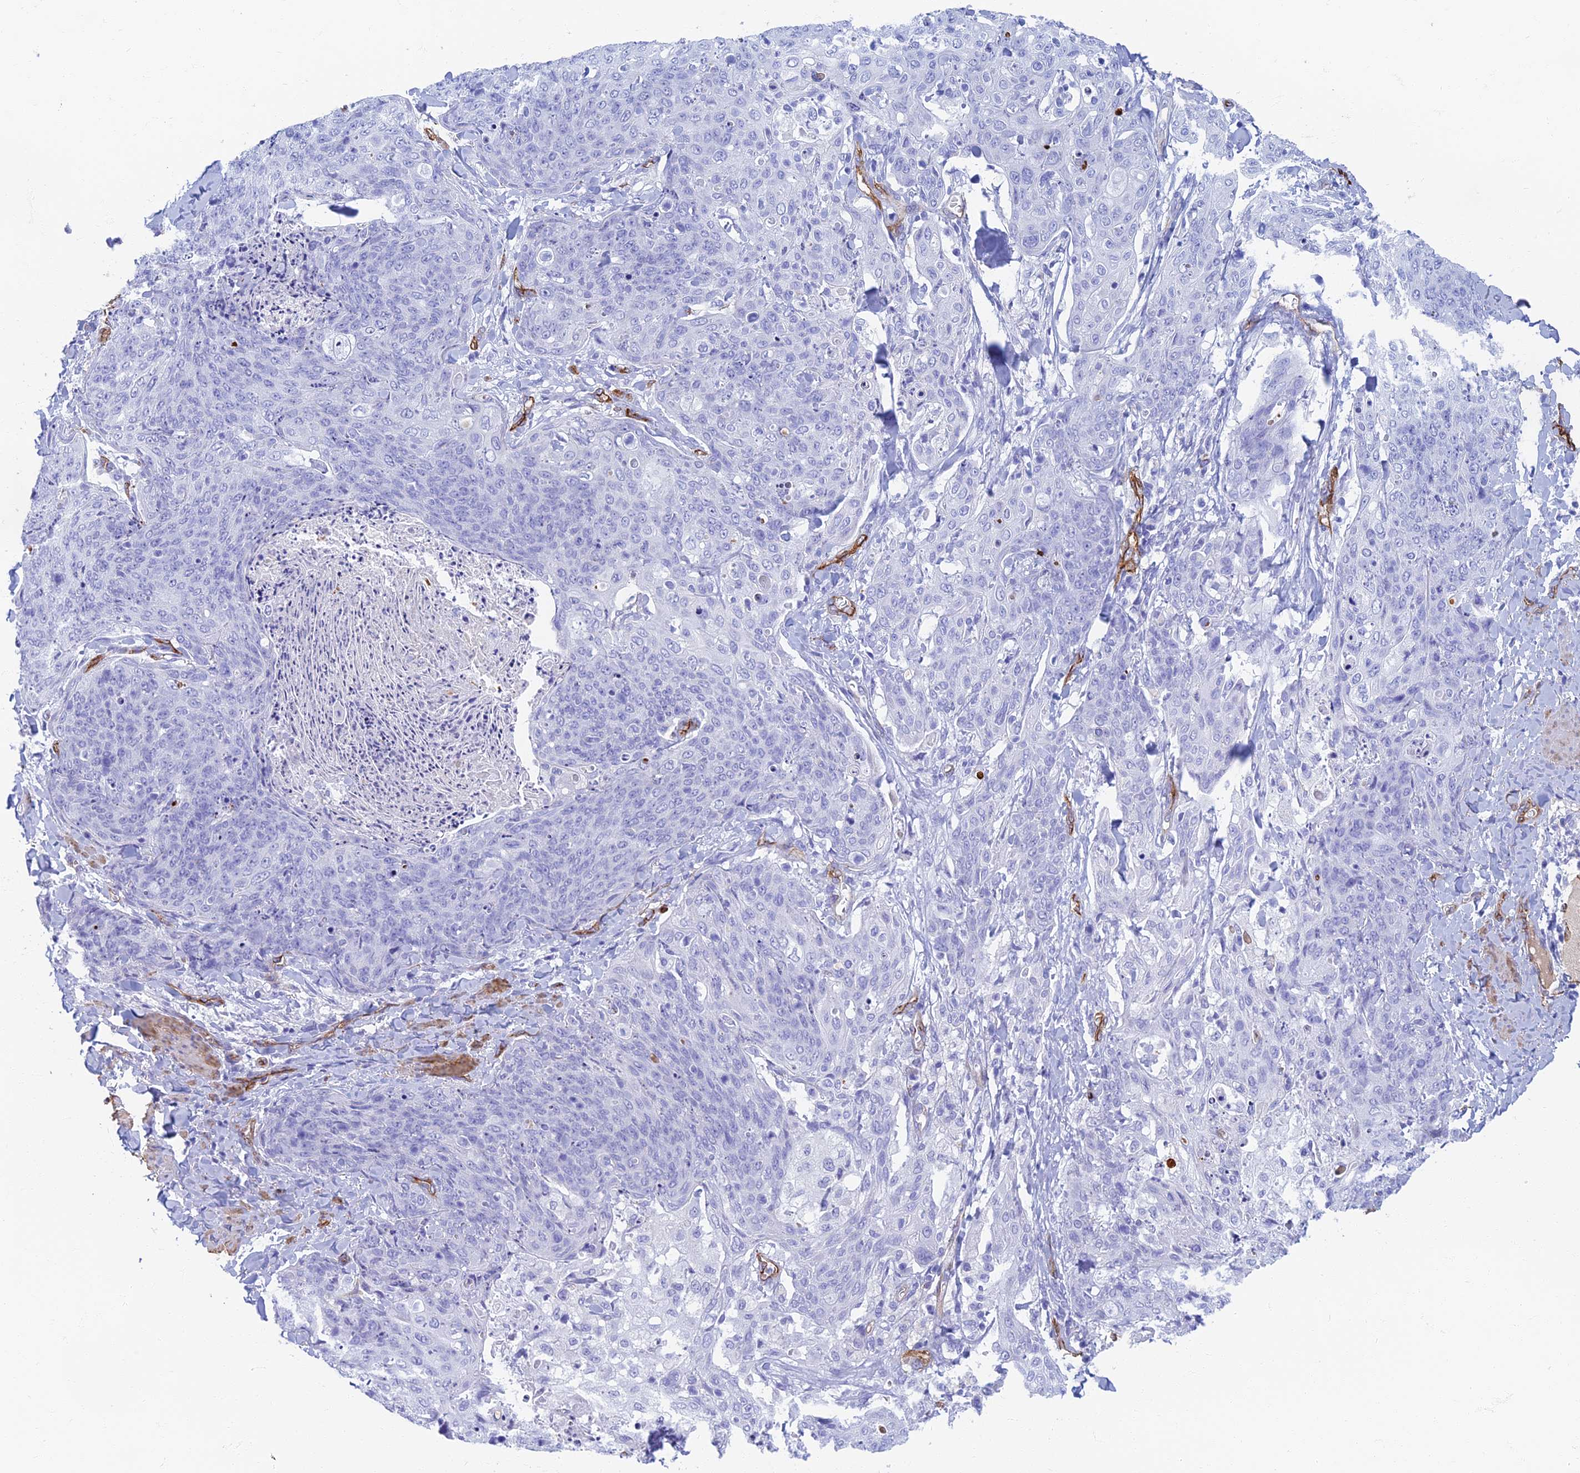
{"staining": {"intensity": "negative", "quantity": "none", "location": "none"}, "tissue": "skin cancer", "cell_type": "Tumor cells", "image_type": "cancer", "snomed": [{"axis": "morphology", "description": "Squamous cell carcinoma, NOS"}, {"axis": "topography", "description": "Skin"}, {"axis": "topography", "description": "Vulva"}], "caption": "This is a photomicrograph of immunohistochemistry staining of squamous cell carcinoma (skin), which shows no positivity in tumor cells.", "gene": "ETFRF1", "patient": {"sex": "female", "age": 85}}